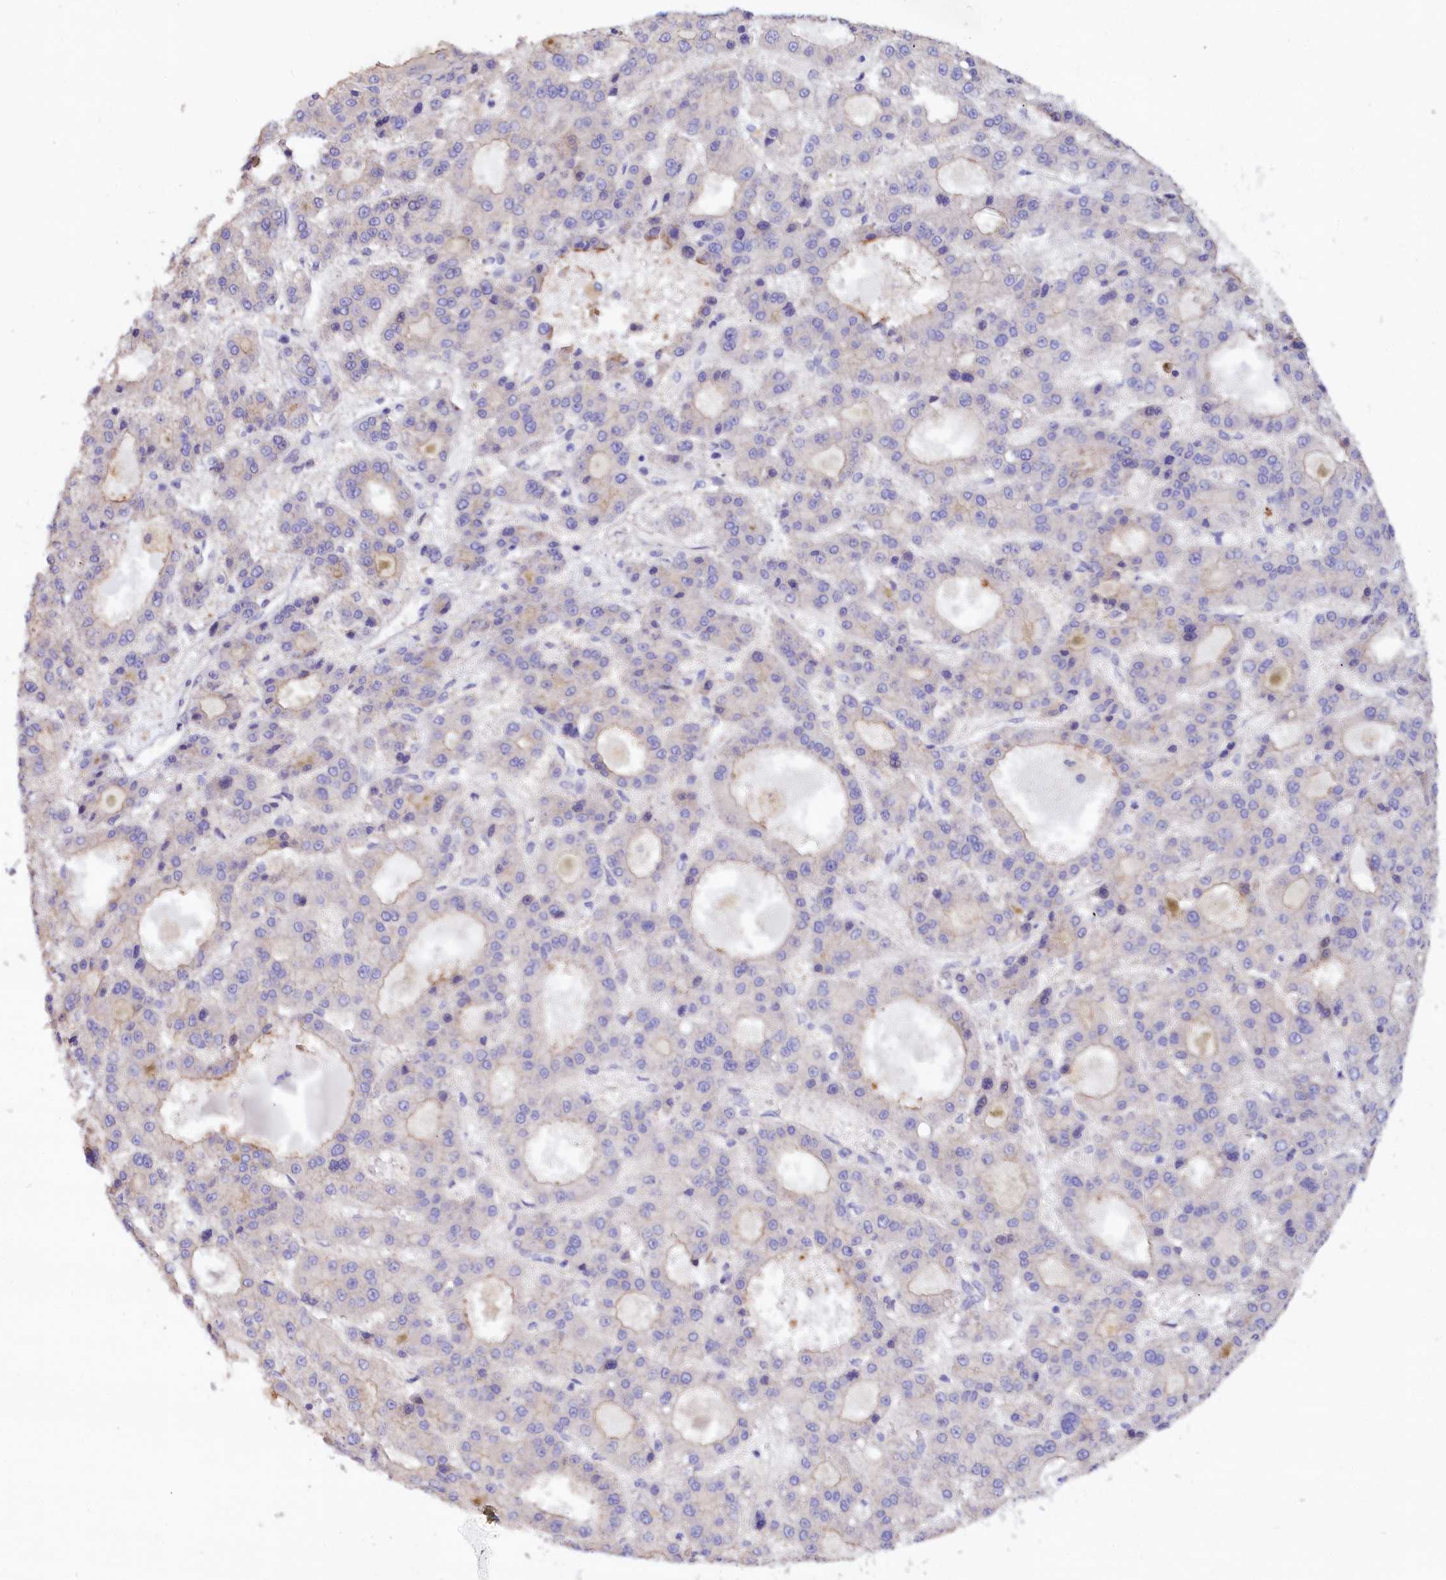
{"staining": {"intensity": "weak", "quantity": "<25%", "location": "cytoplasmic/membranous"}, "tissue": "liver cancer", "cell_type": "Tumor cells", "image_type": "cancer", "snomed": [{"axis": "morphology", "description": "Carcinoma, Hepatocellular, NOS"}, {"axis": "topography", "description": "Liver"}], "caption": "The photomicrograph displays no significant positivity in tumor cells of liver hepatocellular carcinoma. (Brightfield microscopy of DAB IHC at high magnification).", "gene": "WNT8A", "patient": {"sex": "male", "age": 70}}